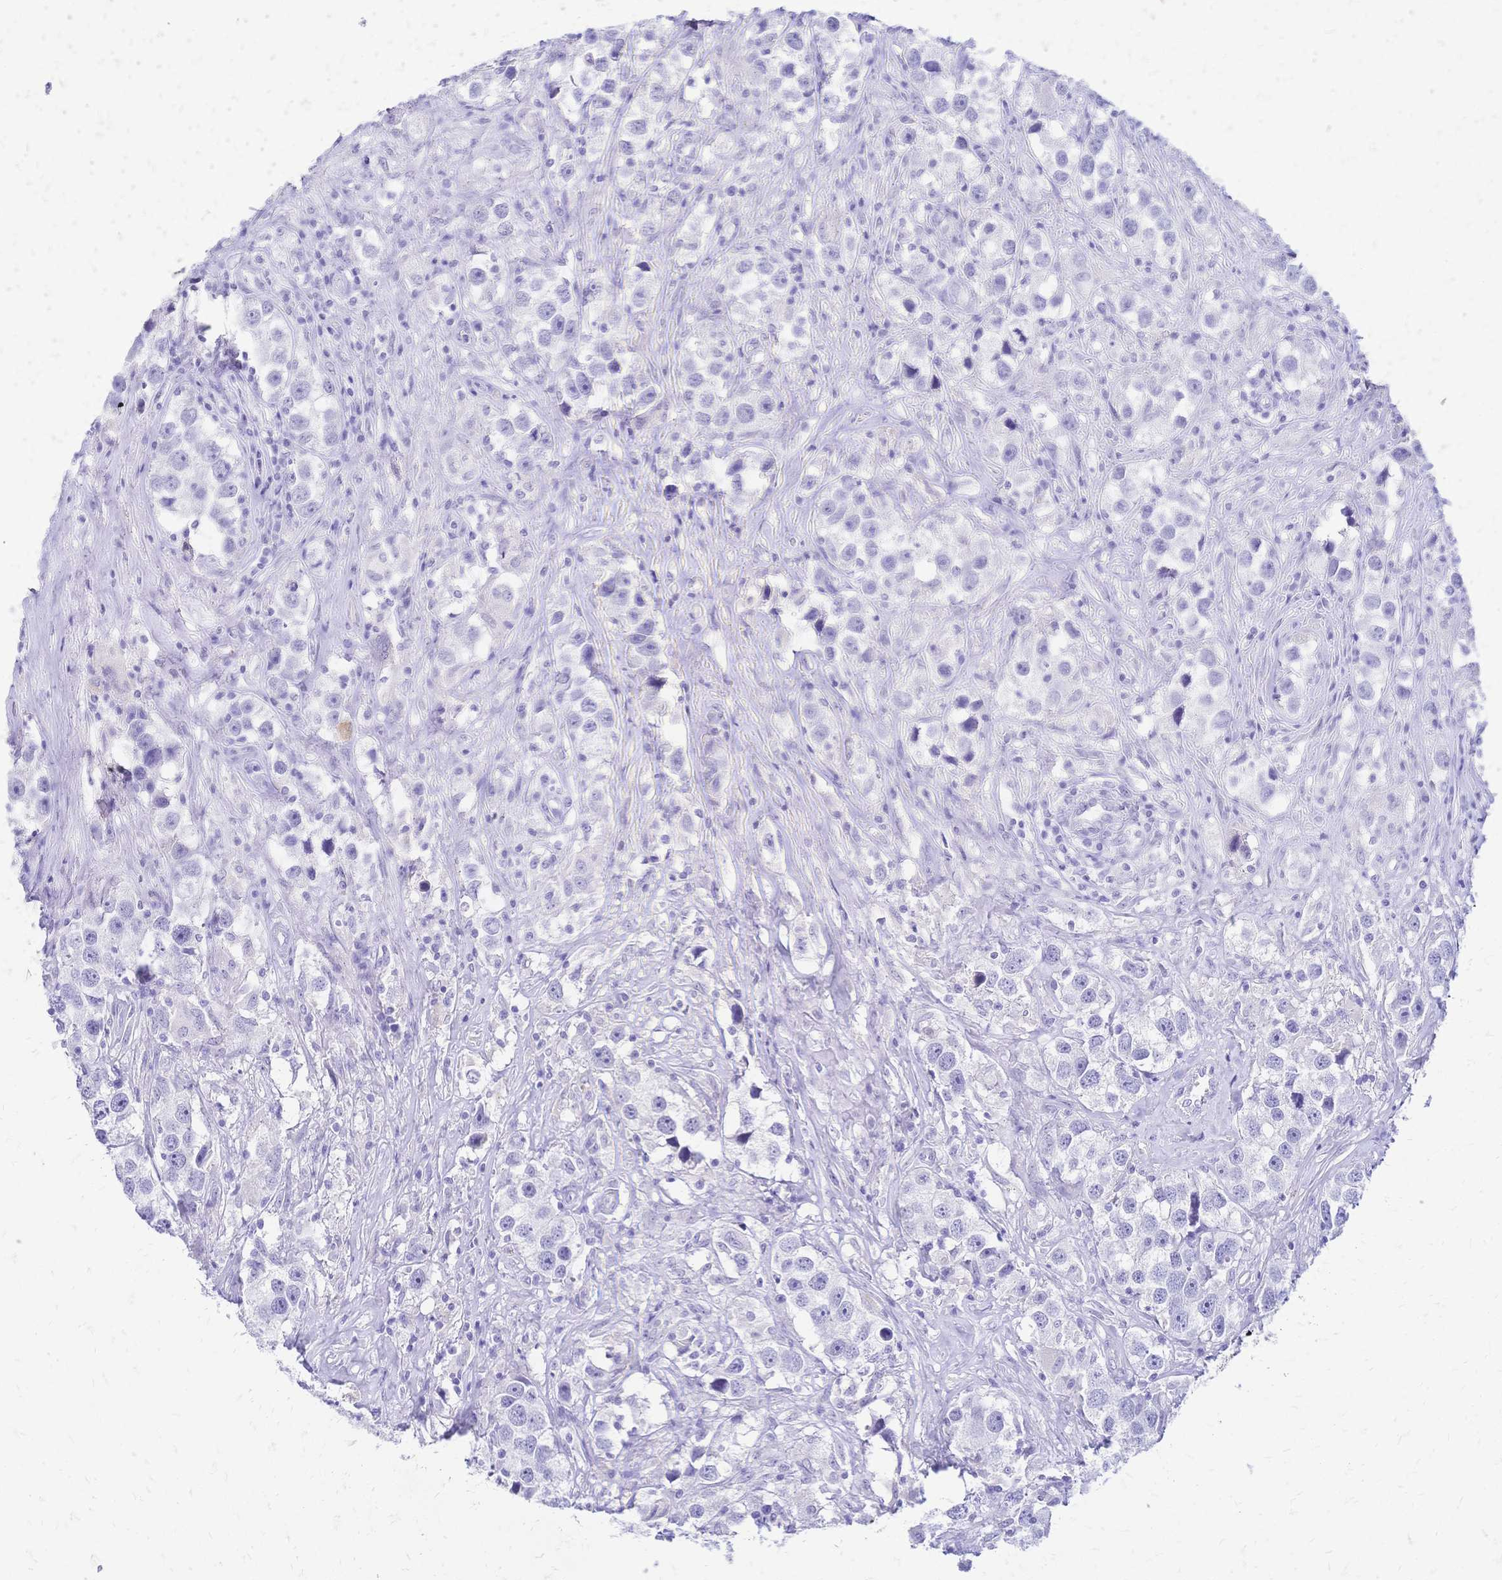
{"staining": {"intensity": "negative", "quantity": "none", "location": "none"}, "tissue": "testis cancer", "cell_type": "Tumor cells", "image_type": "cancer", "snomed": [{"axis": "morphology", "description": "Seminoma, NOS"}, {"axis": "topography", "description": "Testis"}], "caption": "An image of testis seminoma stained for a protein displays no brown staining in tumor cells.", "gene": "FA2H", "patient": {"sex": "male", "age": 49}}